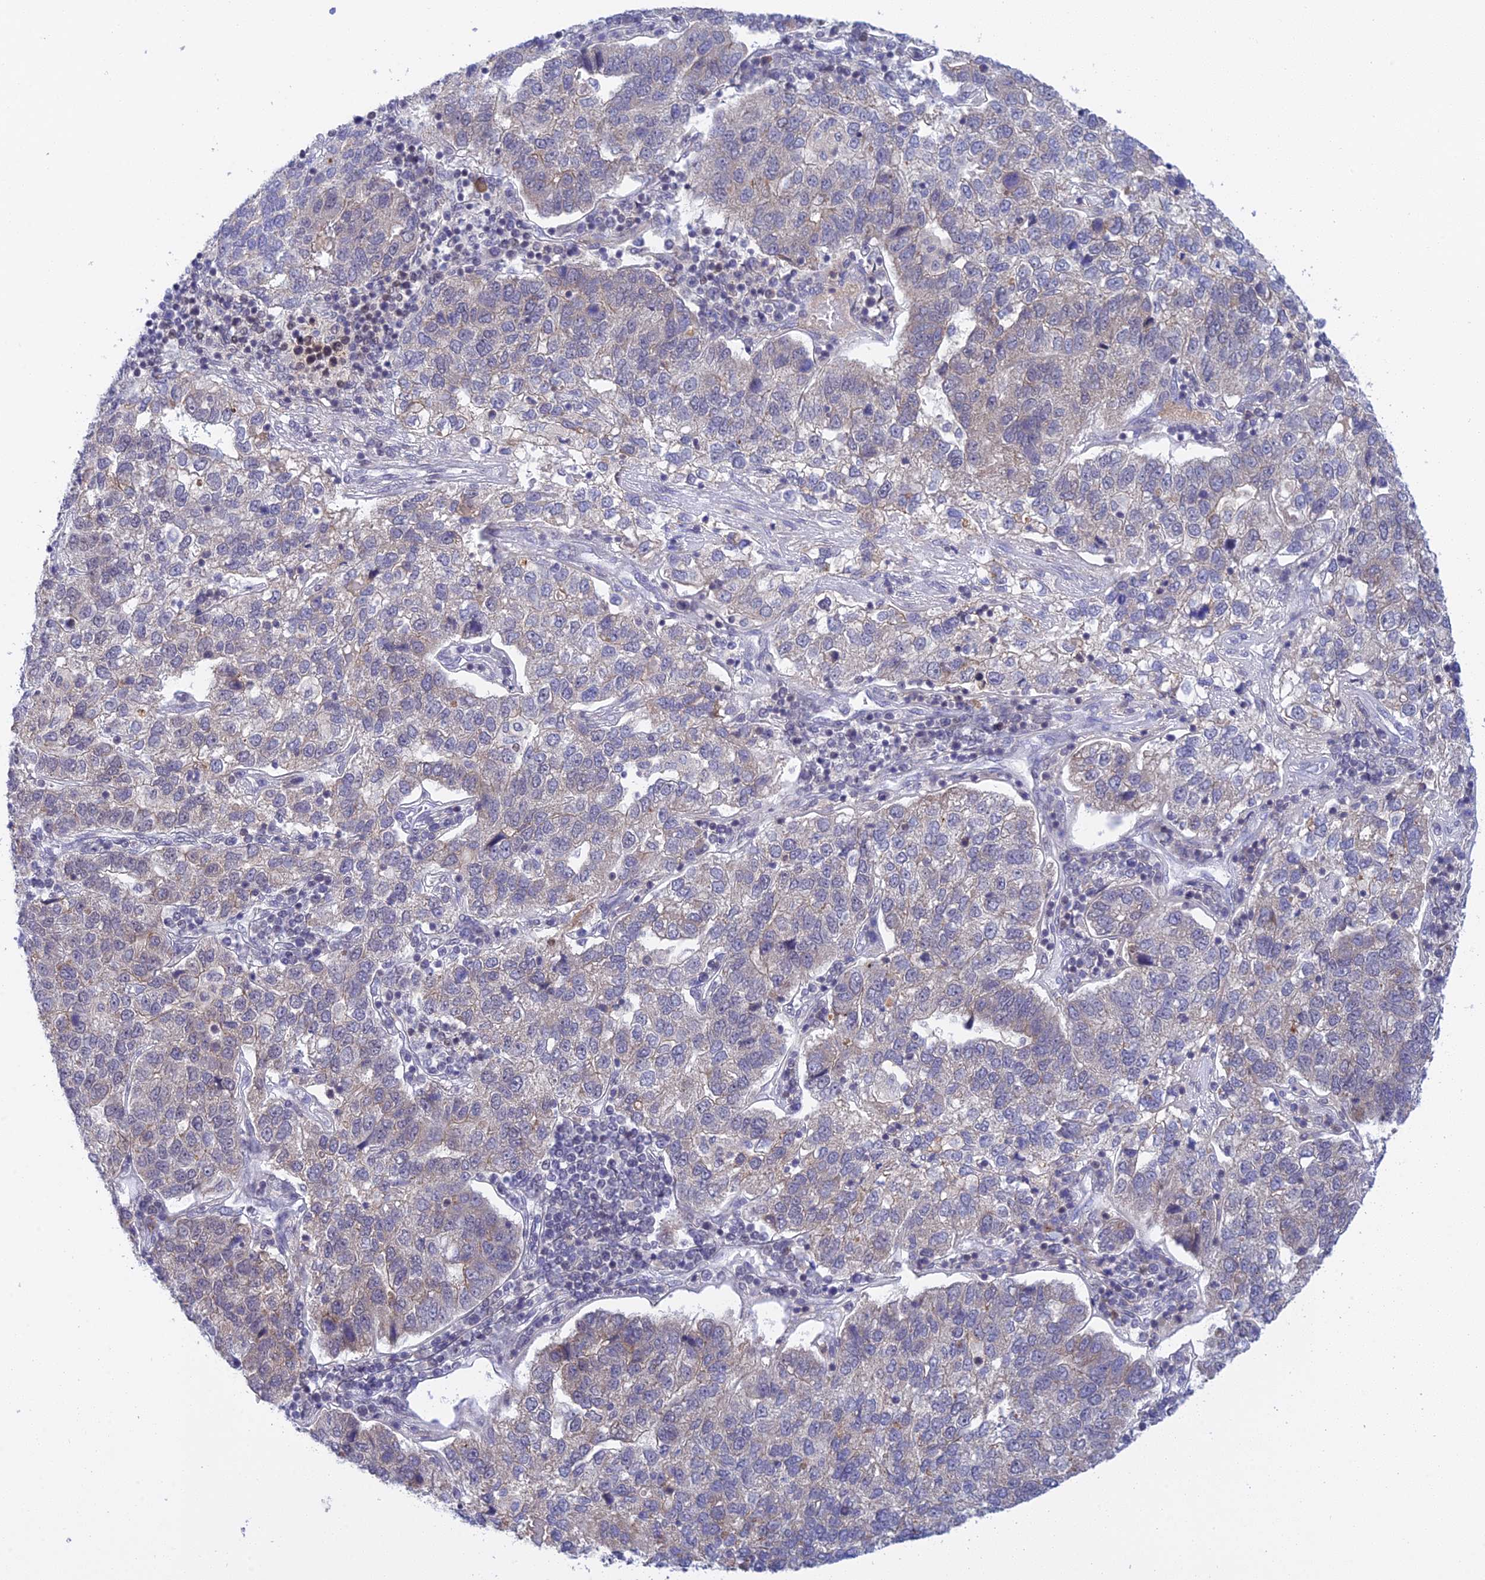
{"staining": {"intensity": "negative", "quantity": "none", "location": "none"}, "tissue": "pancreatic cancer", "cell_type": "Tumor cells", "image_type": "cancer", "snomed": [{"axis": "morphology", "description": "Adenocarcinoma, NOS"}, {"axis": "topography", "description": "Pancreas"}], "caption": "Immunohistochemical staining of adenocarcinoma (pancreatic) exhibits no significant positivity in tumor cells. Nuclei are stained in blue.", "gene": "TCEA1", "patient": {"sex": "female", "age": 61}}